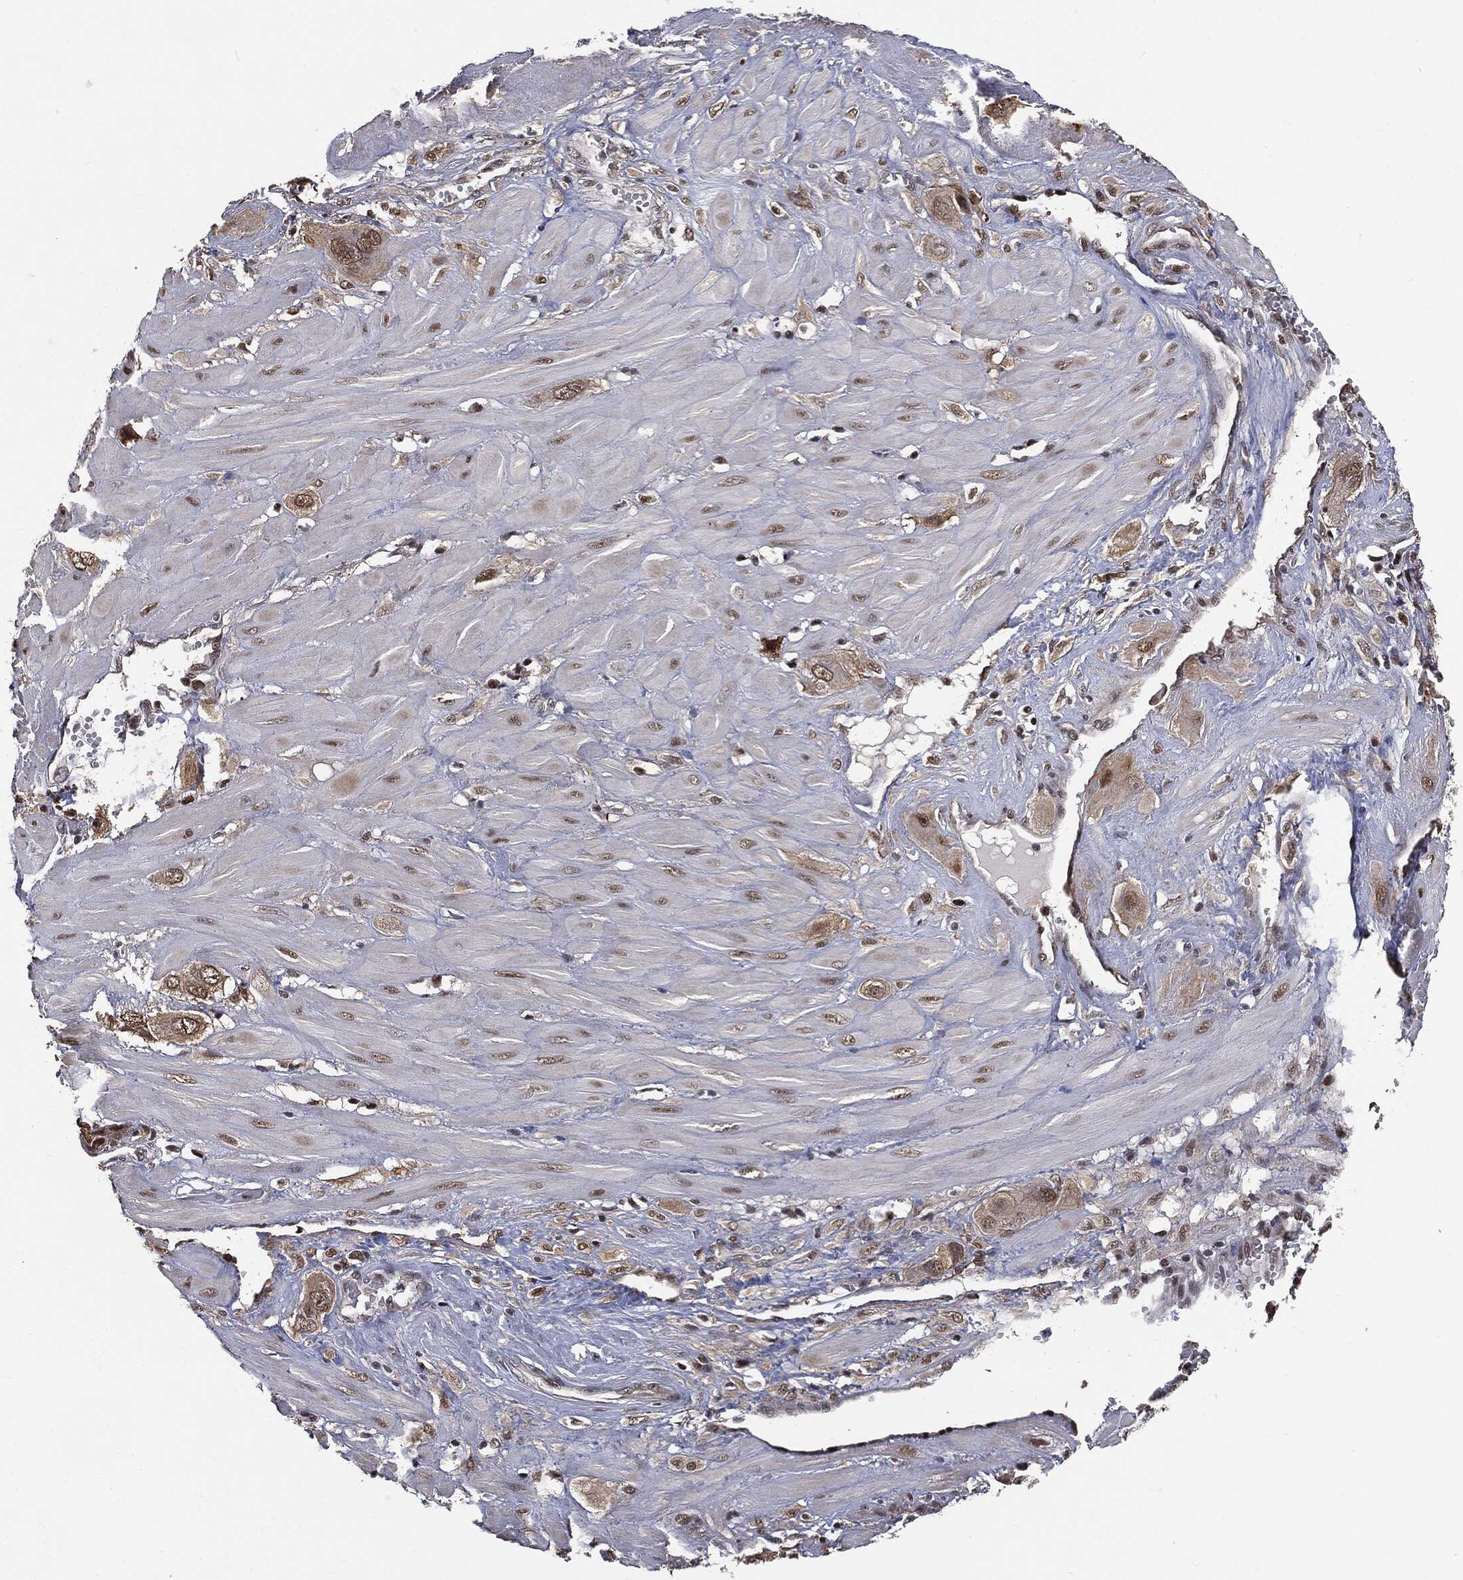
{"staining": {"intensity": "moderate", "quantity": "<25%", "location": "nuclear"}, "tissue": "cervical cancer", "cell_type": "Tumor cells", "image_type": "cancer", "snomed": [{"axis": "morphology", "description": "Squamous cell carcinoma, NOS"}, {"axis": "topography", "description": "Cervix"}], "caption": "There is low levels of moderate nuclear positivity in tumor cells of squamous cell carcinoma (cervical), as demonstrated by immunohistochemical staining (brown color).", "gene": "SHLD2", "patient": {"sex": "female", "age": 34}}